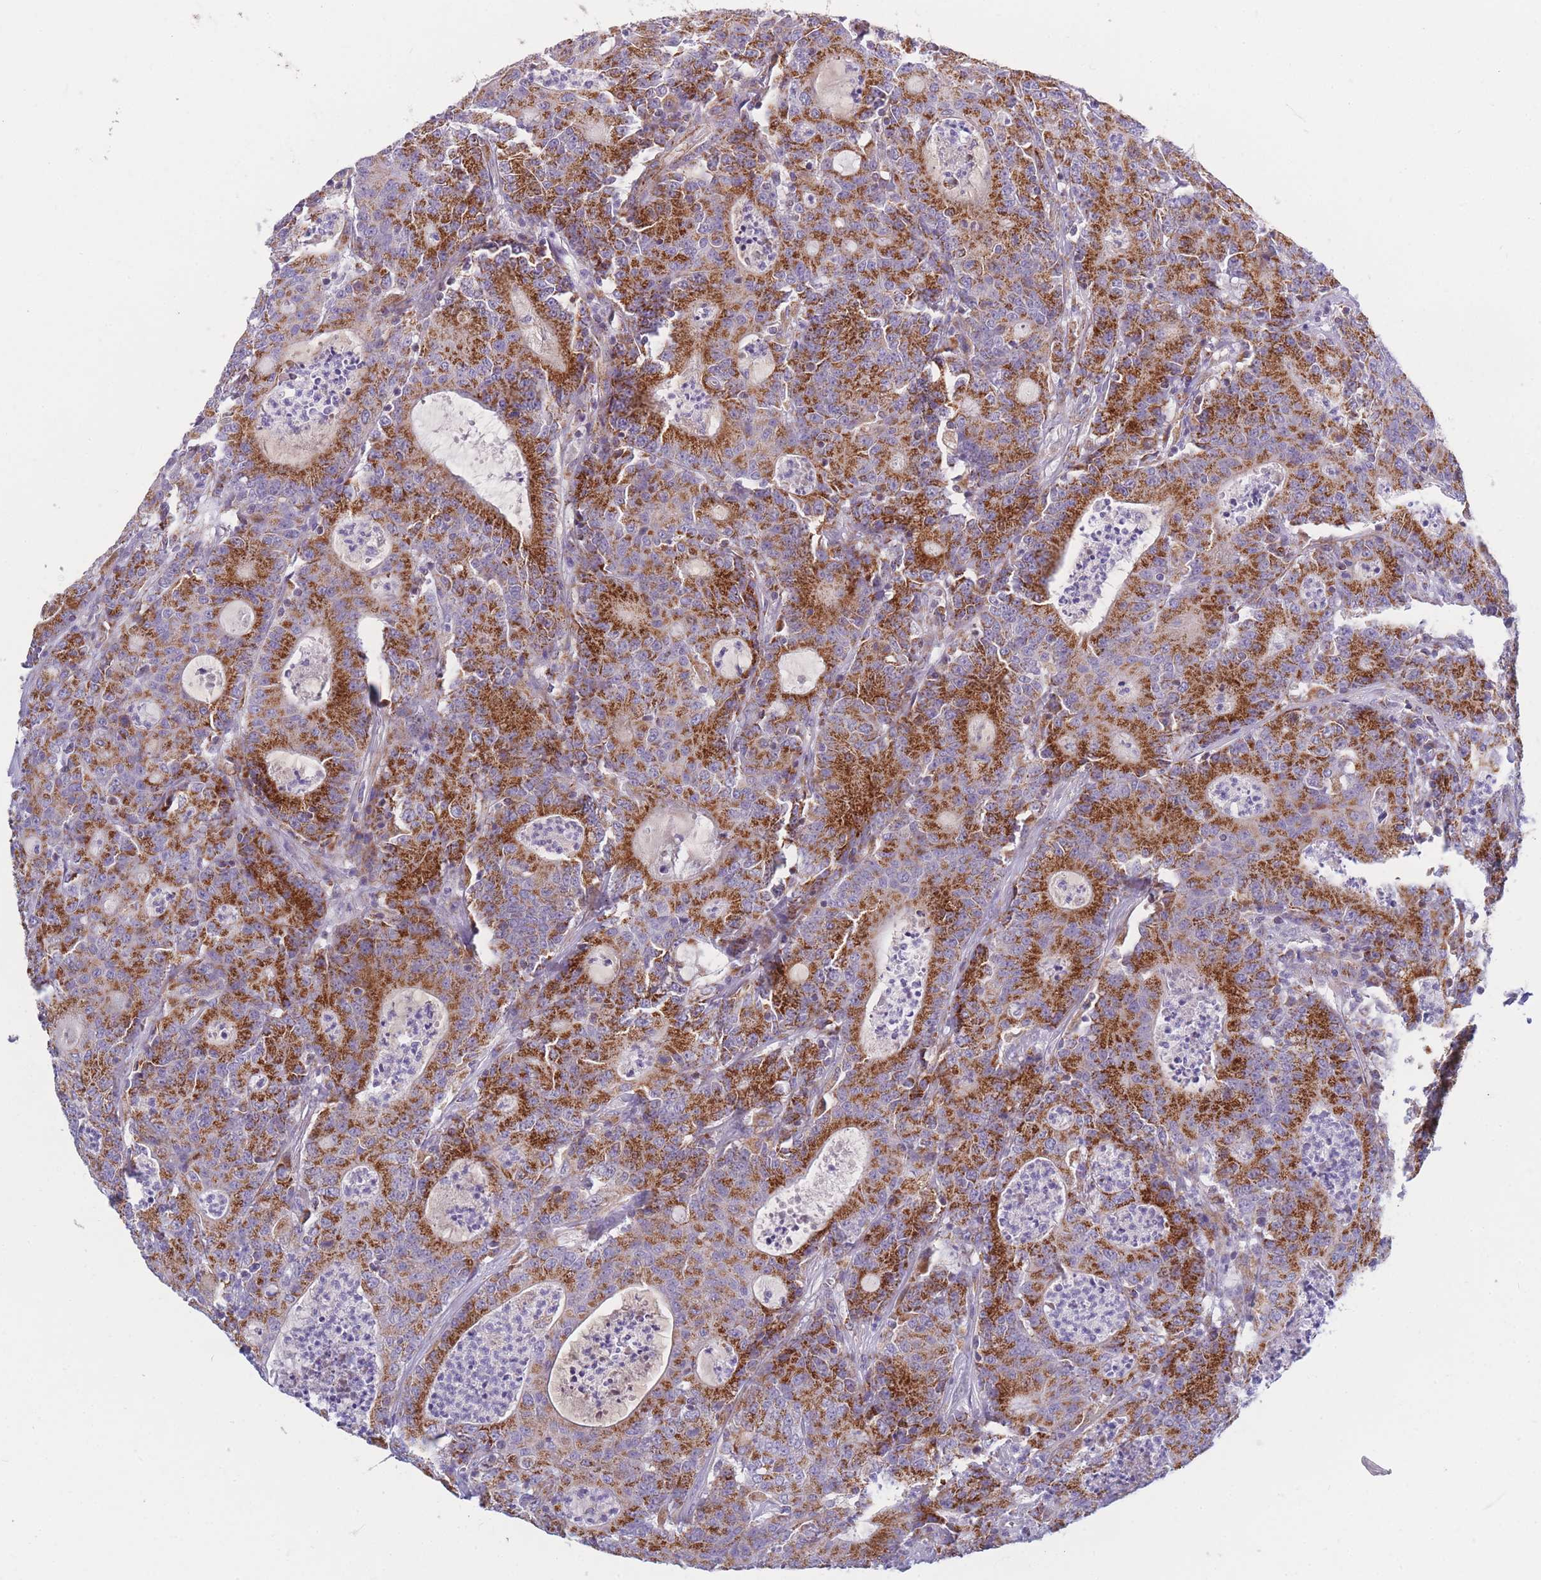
{"staining": {"intensity": "strong", "quantity": ">75%", "location": "cytoplasmic/membranous"}, "tissue": "colorectal cancer", "cell_type": "Tumor cells", "image_type": "cancer", "snomed": [{"axis": "morphology", "description": "Adenocarcinoma, NOS"}, {"axis": "topography", "description": "Colon"}], "caption": "Brown immunohistochemical staining in colorectal cancer exhibits strong cytoplasmic/membranous positivity in about >75% of tumor cells.", "gene": "MRPS11", "patient": {"sex": "male", "age": 83}}